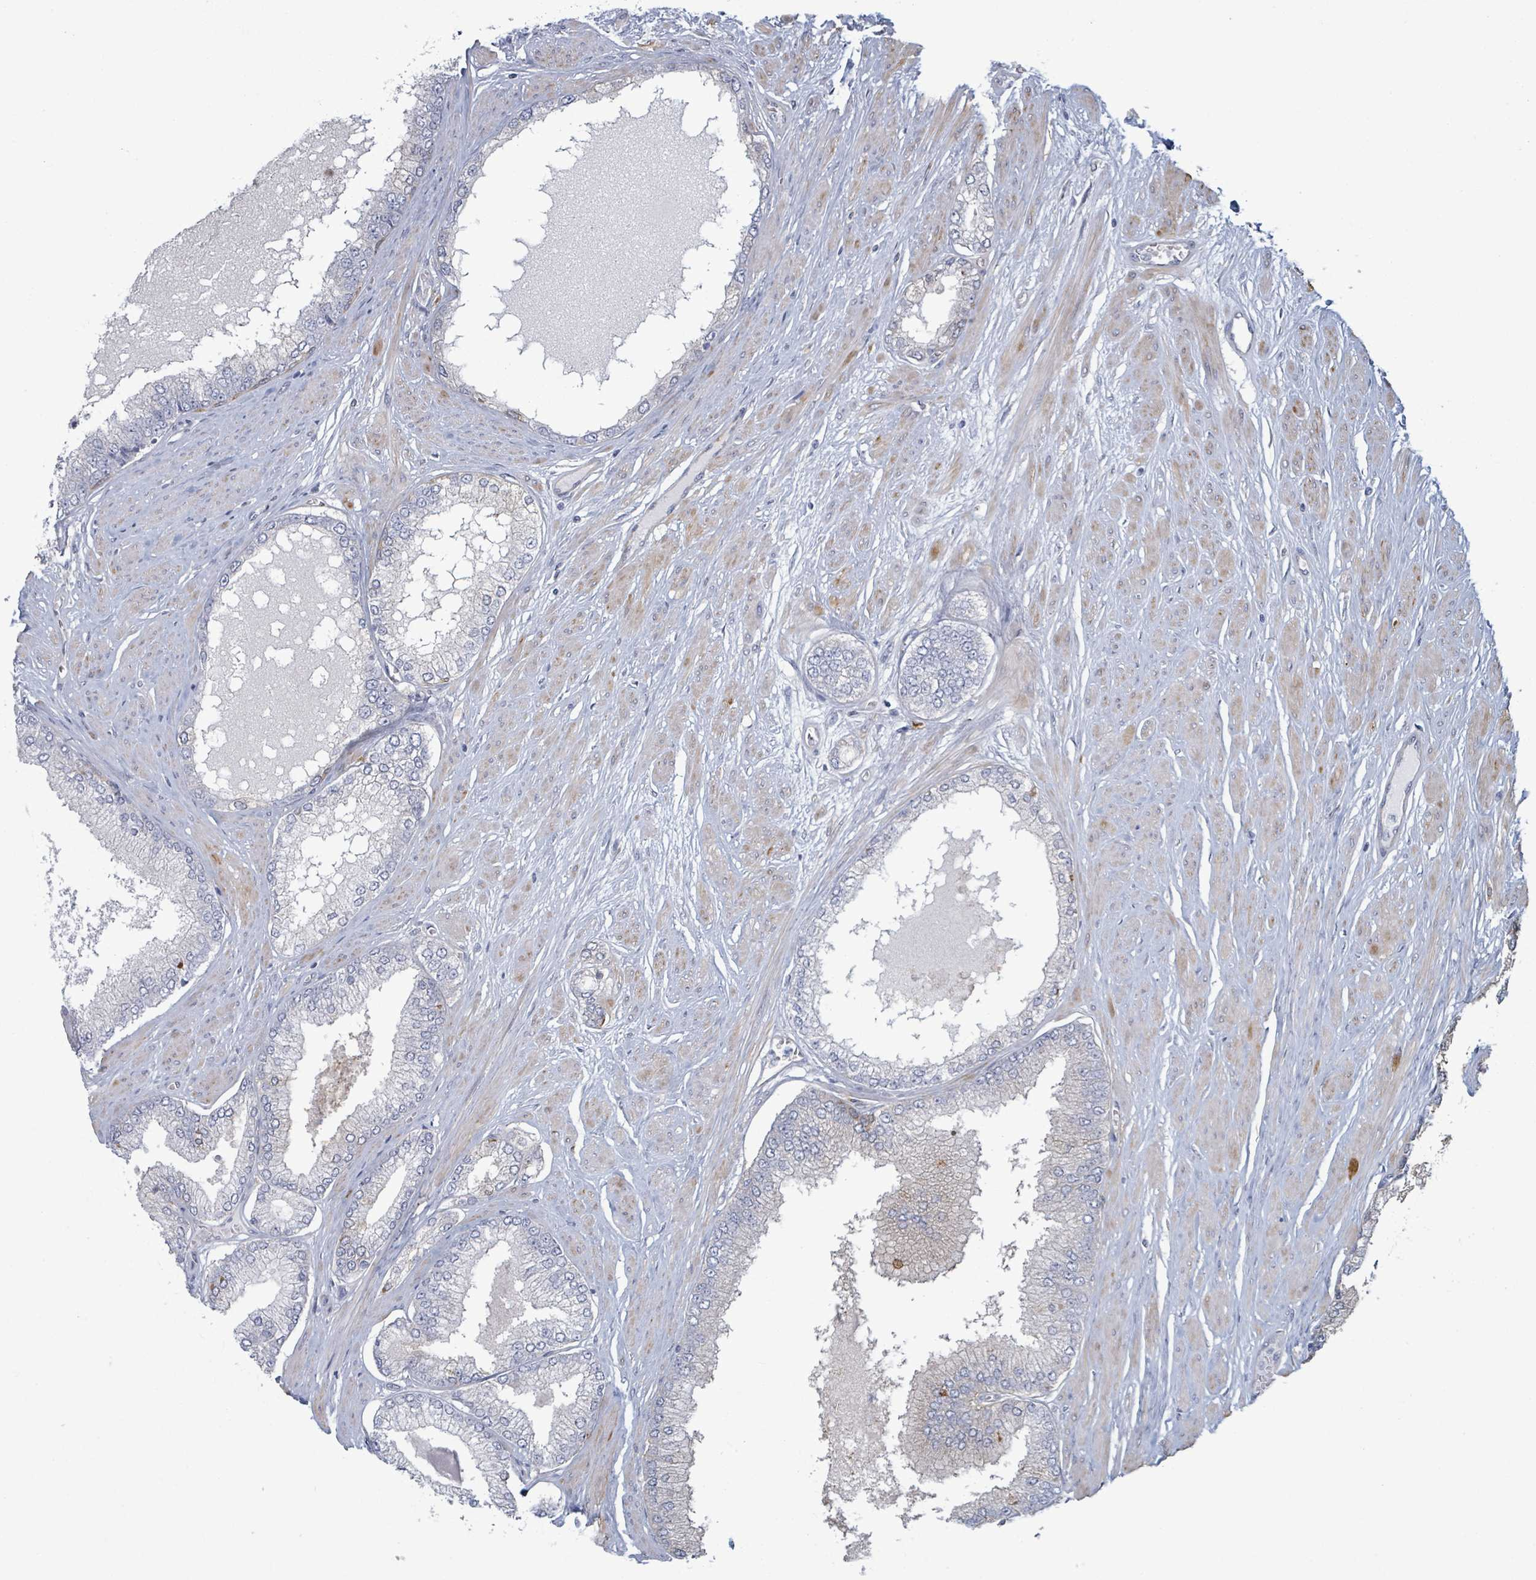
{"staining": {"intensity": "negative", "quantity": "none", "location": "none"}, "tissue": "prostate cancer", "cell_type": "Tumor cells", "image_type": "cancer", "snomed": [{"axis": "morphology", "description": "Adenocarcinoma, Low grade"}, {"axis": "topography", "description": "Prostate"}], "caption": "Micrograph shows no protein positivity in tumor cells of prostate cancer tissue.", "gene": "COL13A1", "patient": {"sex": "male", "age": 55}}